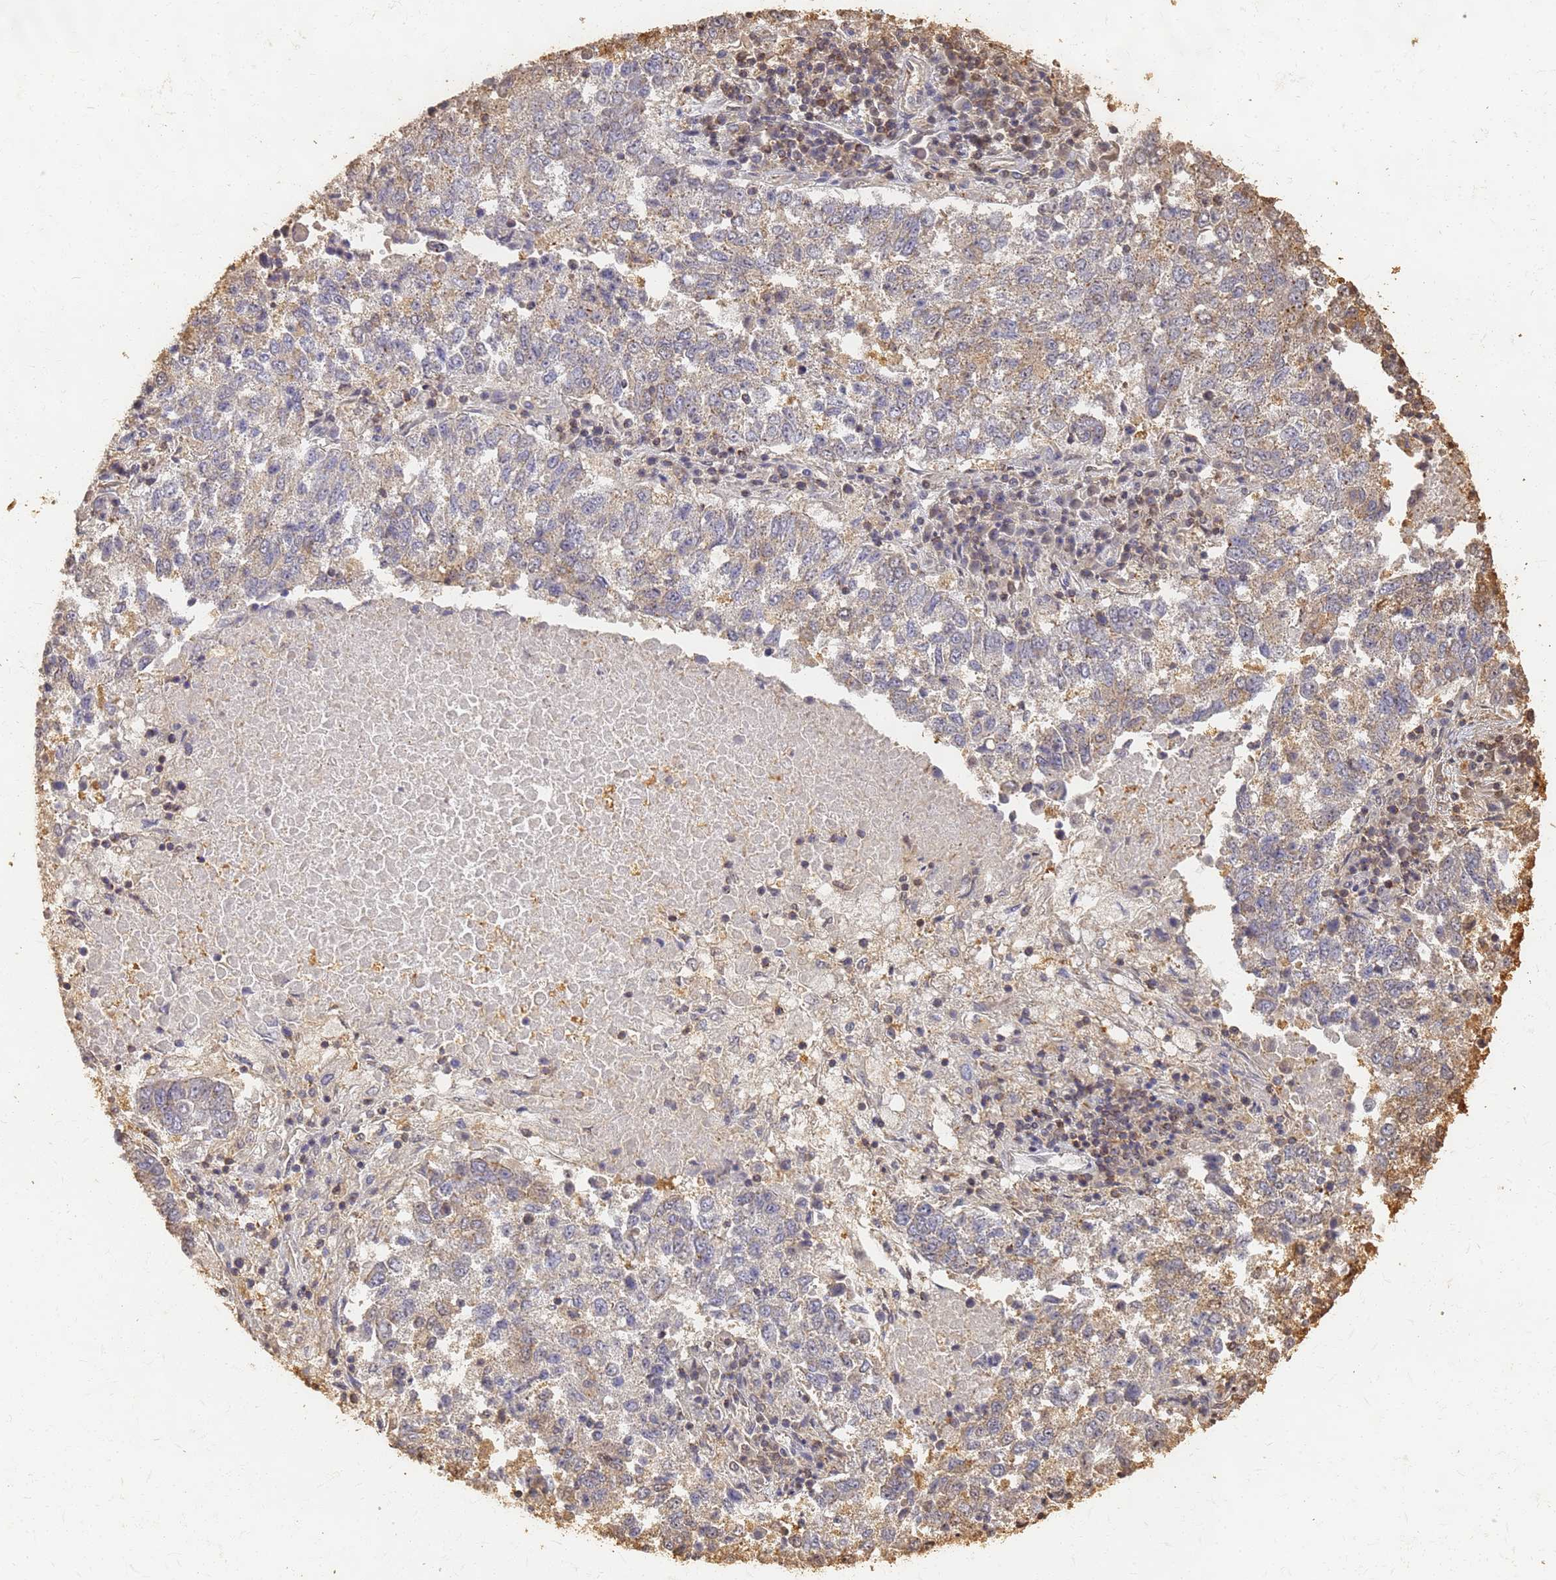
{"staining": {"intensity": "weak", "quantity": "<25%", "location": "cytoplasmic/membranous"}, "tissue": "lung cancer", "cell_type": "Tumor cells", "image_type": "cancer", "snomed": [{"axis": "morphology", "description": "Squamous cell carcinoma, NOS"}, {"axis": "topography", "description": "Lung"}], "caption": "IHC photomicrograph of neoplastic tissue: human lung cancer (squamous cell carcinoma) stained with DAB shows no significant protein positivity in tumor cells.", "gene": "JAK2", "patient": {"sex": "male", "age": 73}}